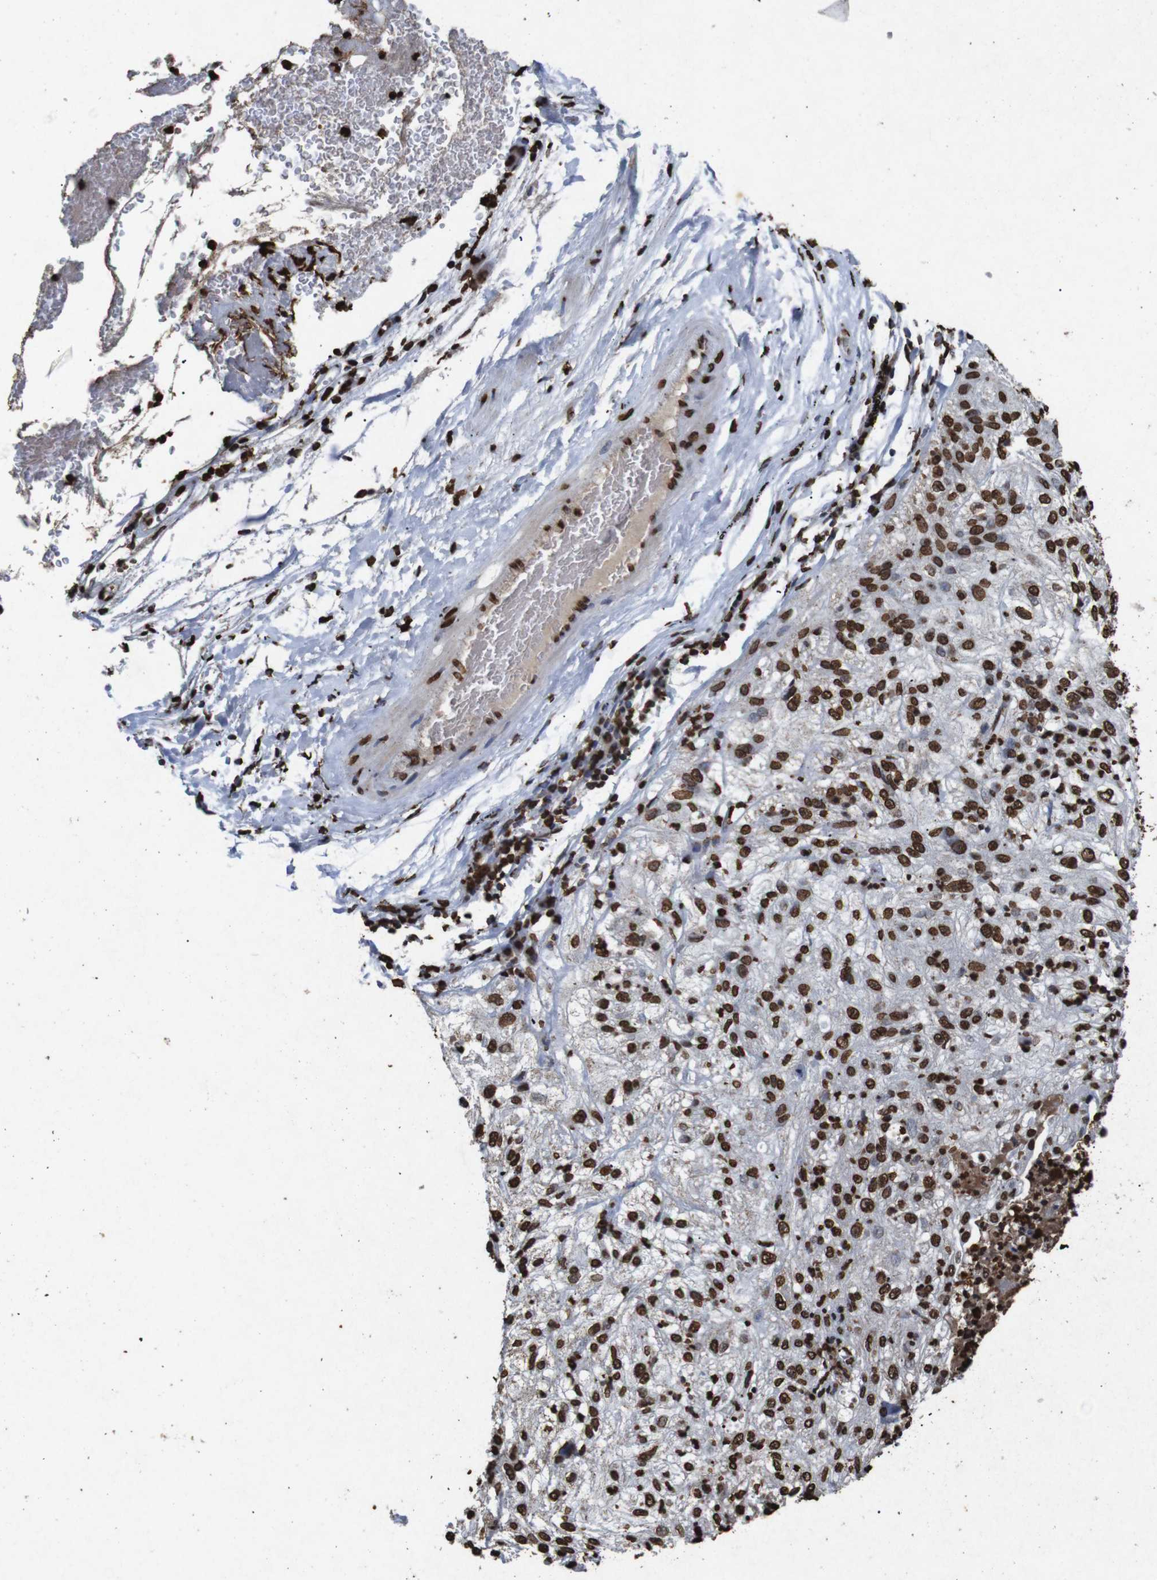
{"staining": {"intensity": "strong", "quantity": ">75%", "location": "nuclear"}, "tissue": "lung cancer", "cell_type": "Tumor cells", "image_type": "cancer", "snomed": [{"axis": "morphology", "description": "Inflammation, NOS"}, {"axis": "morphology", "description": "Squamous cell carcinoma, NOS"}, {"axis": "topography", "description": "Lymph node"}, {"axis": "topography", "description": "Soft tissue"}, {"axis": "topography", "description": "Lung"}], "caption": "This micrograph displays immunohistochemistry (IHC) staining of human lung squamous cell carcinoma, with high strong nuclear staining in about >75% of tumor cells.", "gene": "MDM2", "patient": {"sex": "male", "age": 66}}